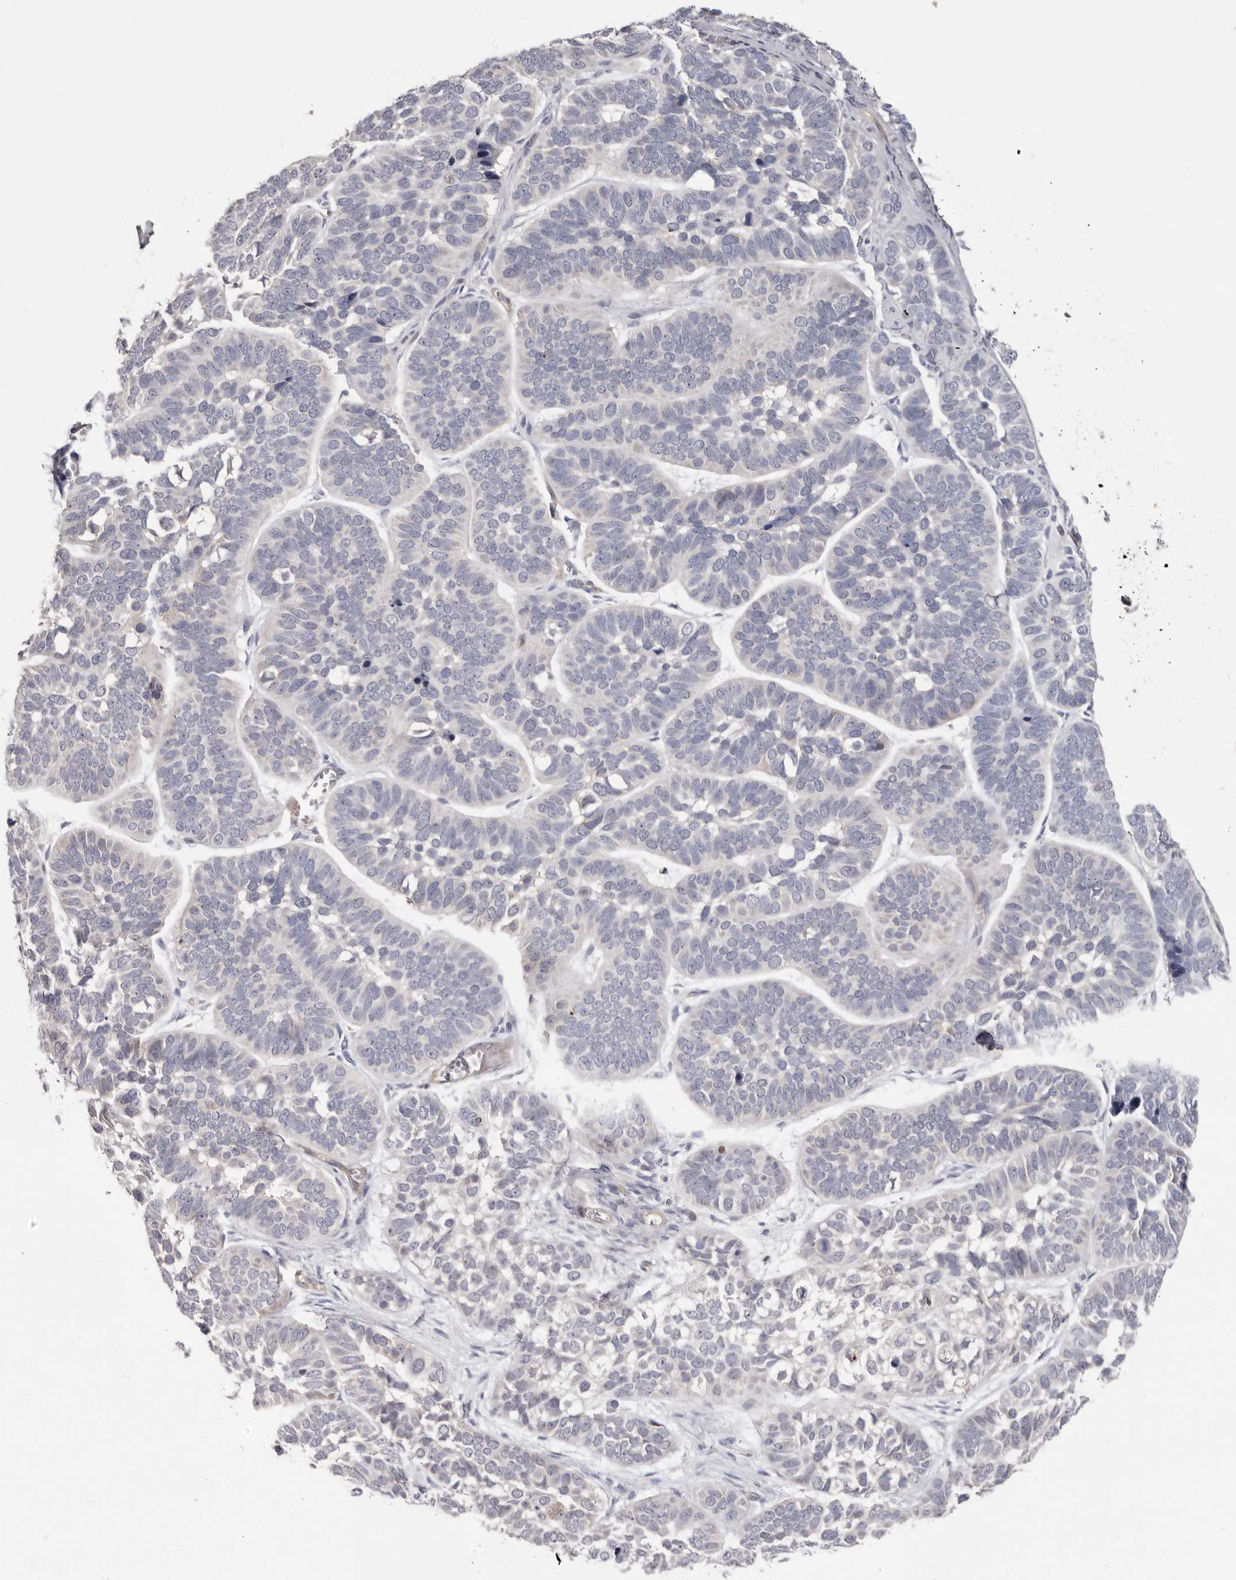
{"staining": {"intensity": "negative", "quantity": "none", "location": "none"}, "tissue": "skin cancer", "cell_type": "Tumor cells", "image_type": "cancer", "snomed": [{"axis": "morphology", "description": "Basal cell carcinoma"}, {"axis": "topography", "description": "Skin"}], "caption": "IHC histopathology image of skin cancer (basal cell carcinoma) stained for a protein (brown), which demonstrates no staining in tumor cells. Nuclei are stained in blue.", "gene": "MMACHC", "patient": {"sex": "male", "age": 62}}